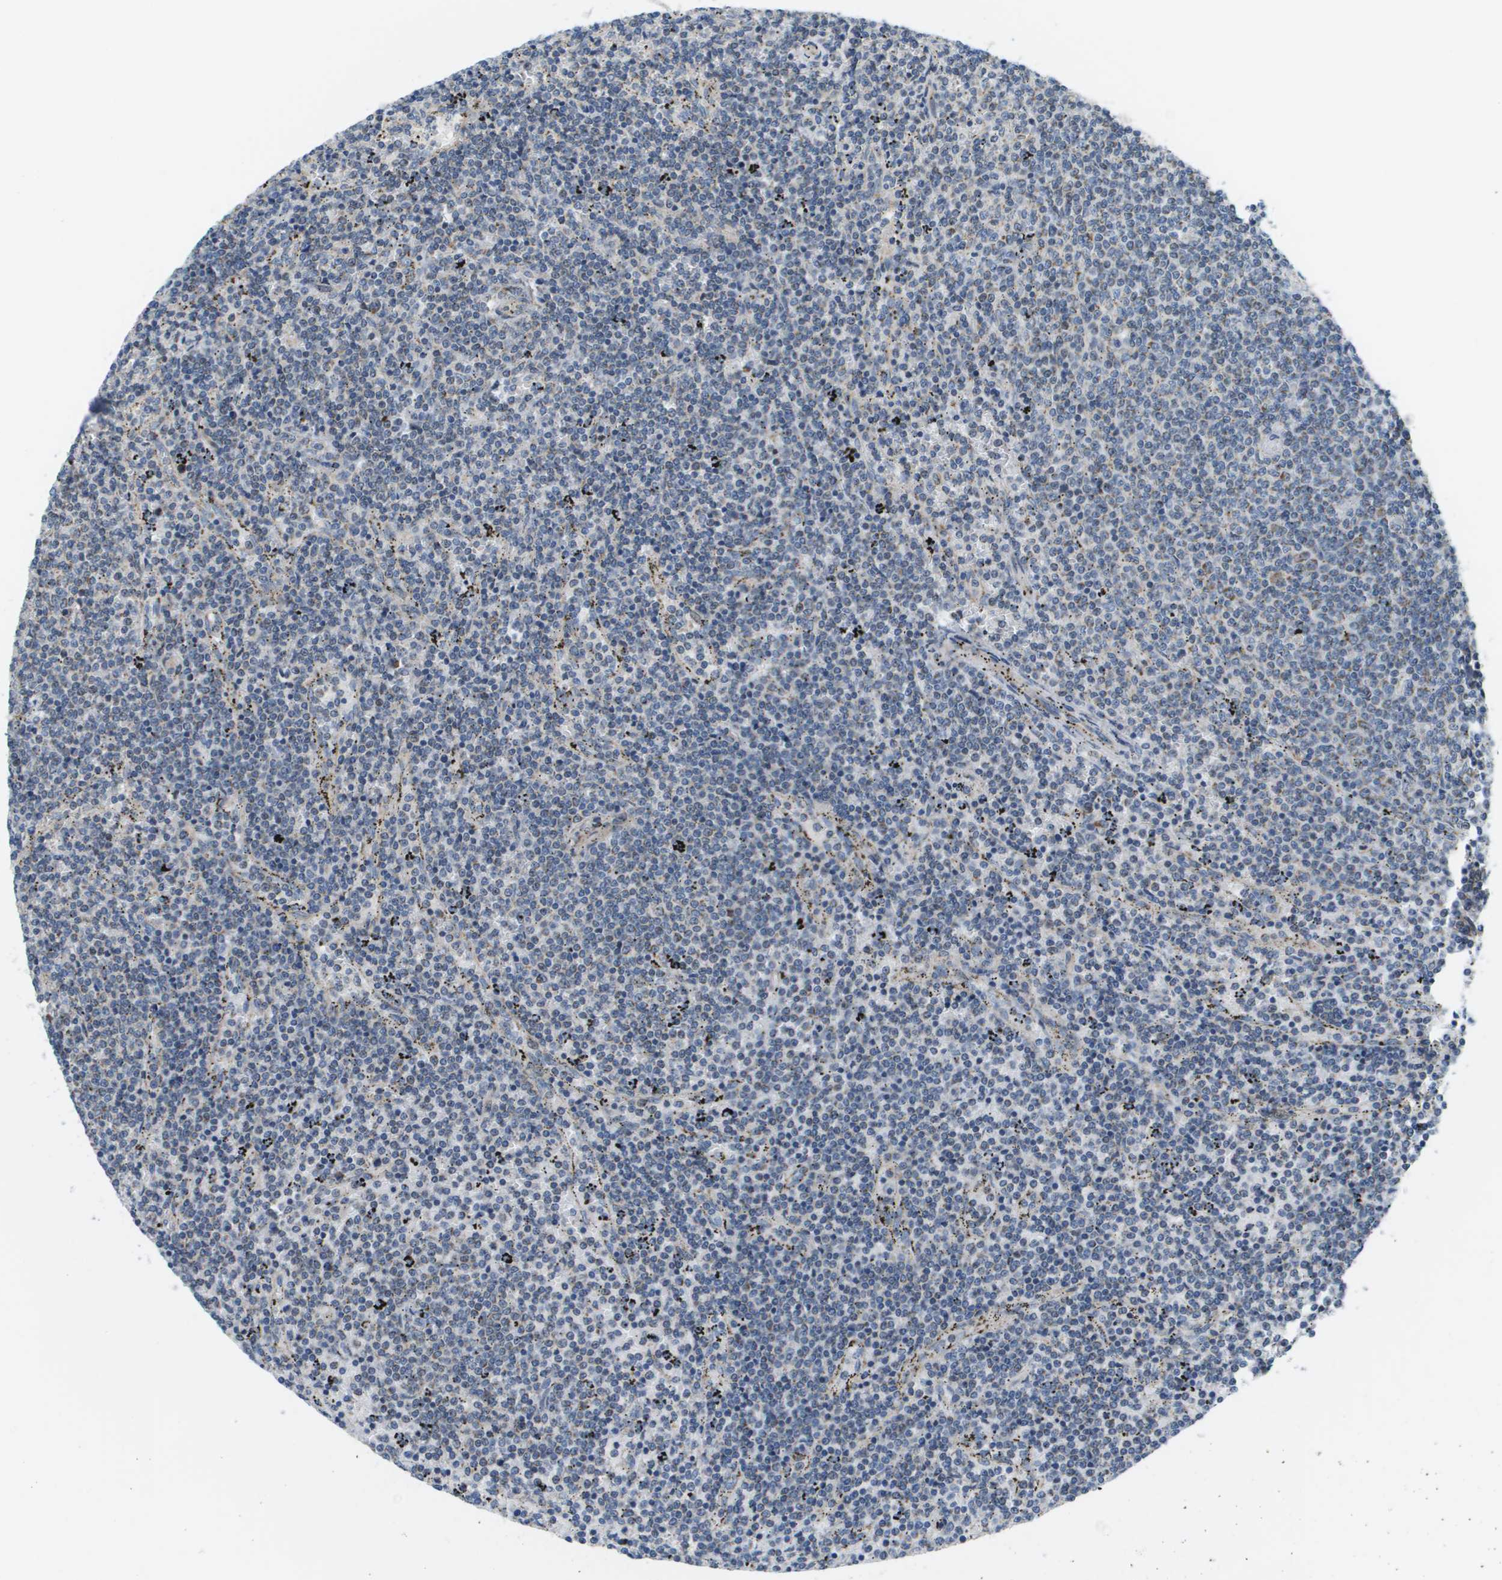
{"staining": {"intensity": "negative", "quantity": "none", "location": "none"}, "tissue": "lymphoma", "cell_type": "Tumor cells", "image_type": "cancer", "snomed": [{"axis": "morphology", "description": "Malignant lymphoma, non-Hodgkin's type, Low grade"}, {"axis": "topography", "description": "Spleen"}], "caption": "Tumor cells are negative for brown protein staining in lymphoma.", "gene": "KRT23", "patient": {"sex": "female", "age": 50}}